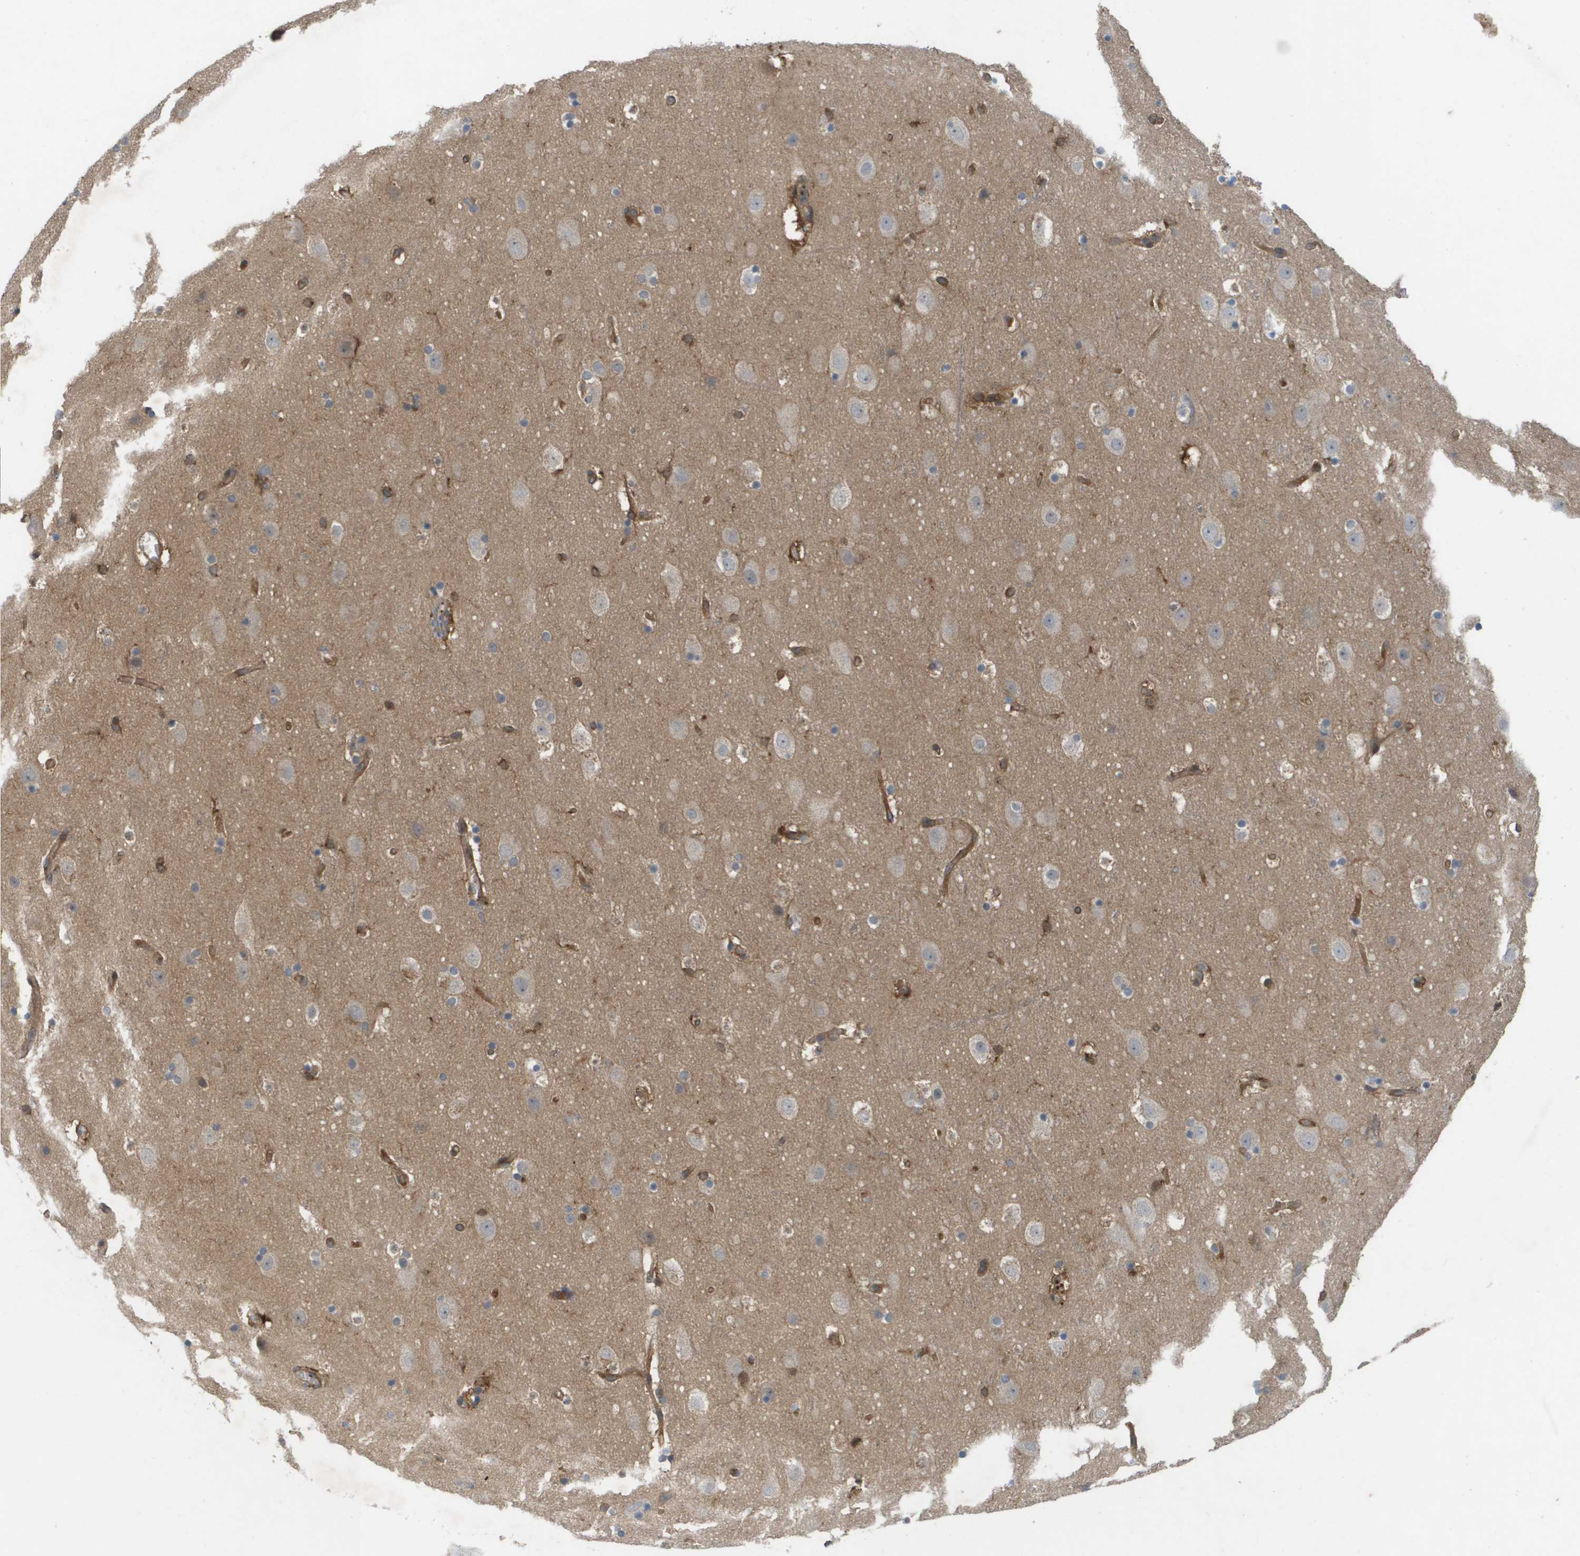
{"staining": {"intensity": "moderate", "quantity": ">75%", "location": "cytoplasmic/membranous"}, "tissue": "cerebral cortex", "cell_type": "Endothelial cells", "image_type": "normal", "snomed": [{"axis": "morphology", "description": "Normal tissue, NOS"}, {"axis": "topography", "description": "Cerebral cortex"}], "caption": "Protein analysis of benign cerebral cortex exhibits moderate cytoplasmic/membranous staining in approximately >75% of endothelial cells.", "gene": "PALD1", "patient": {"sex": "male", "age": 45}}